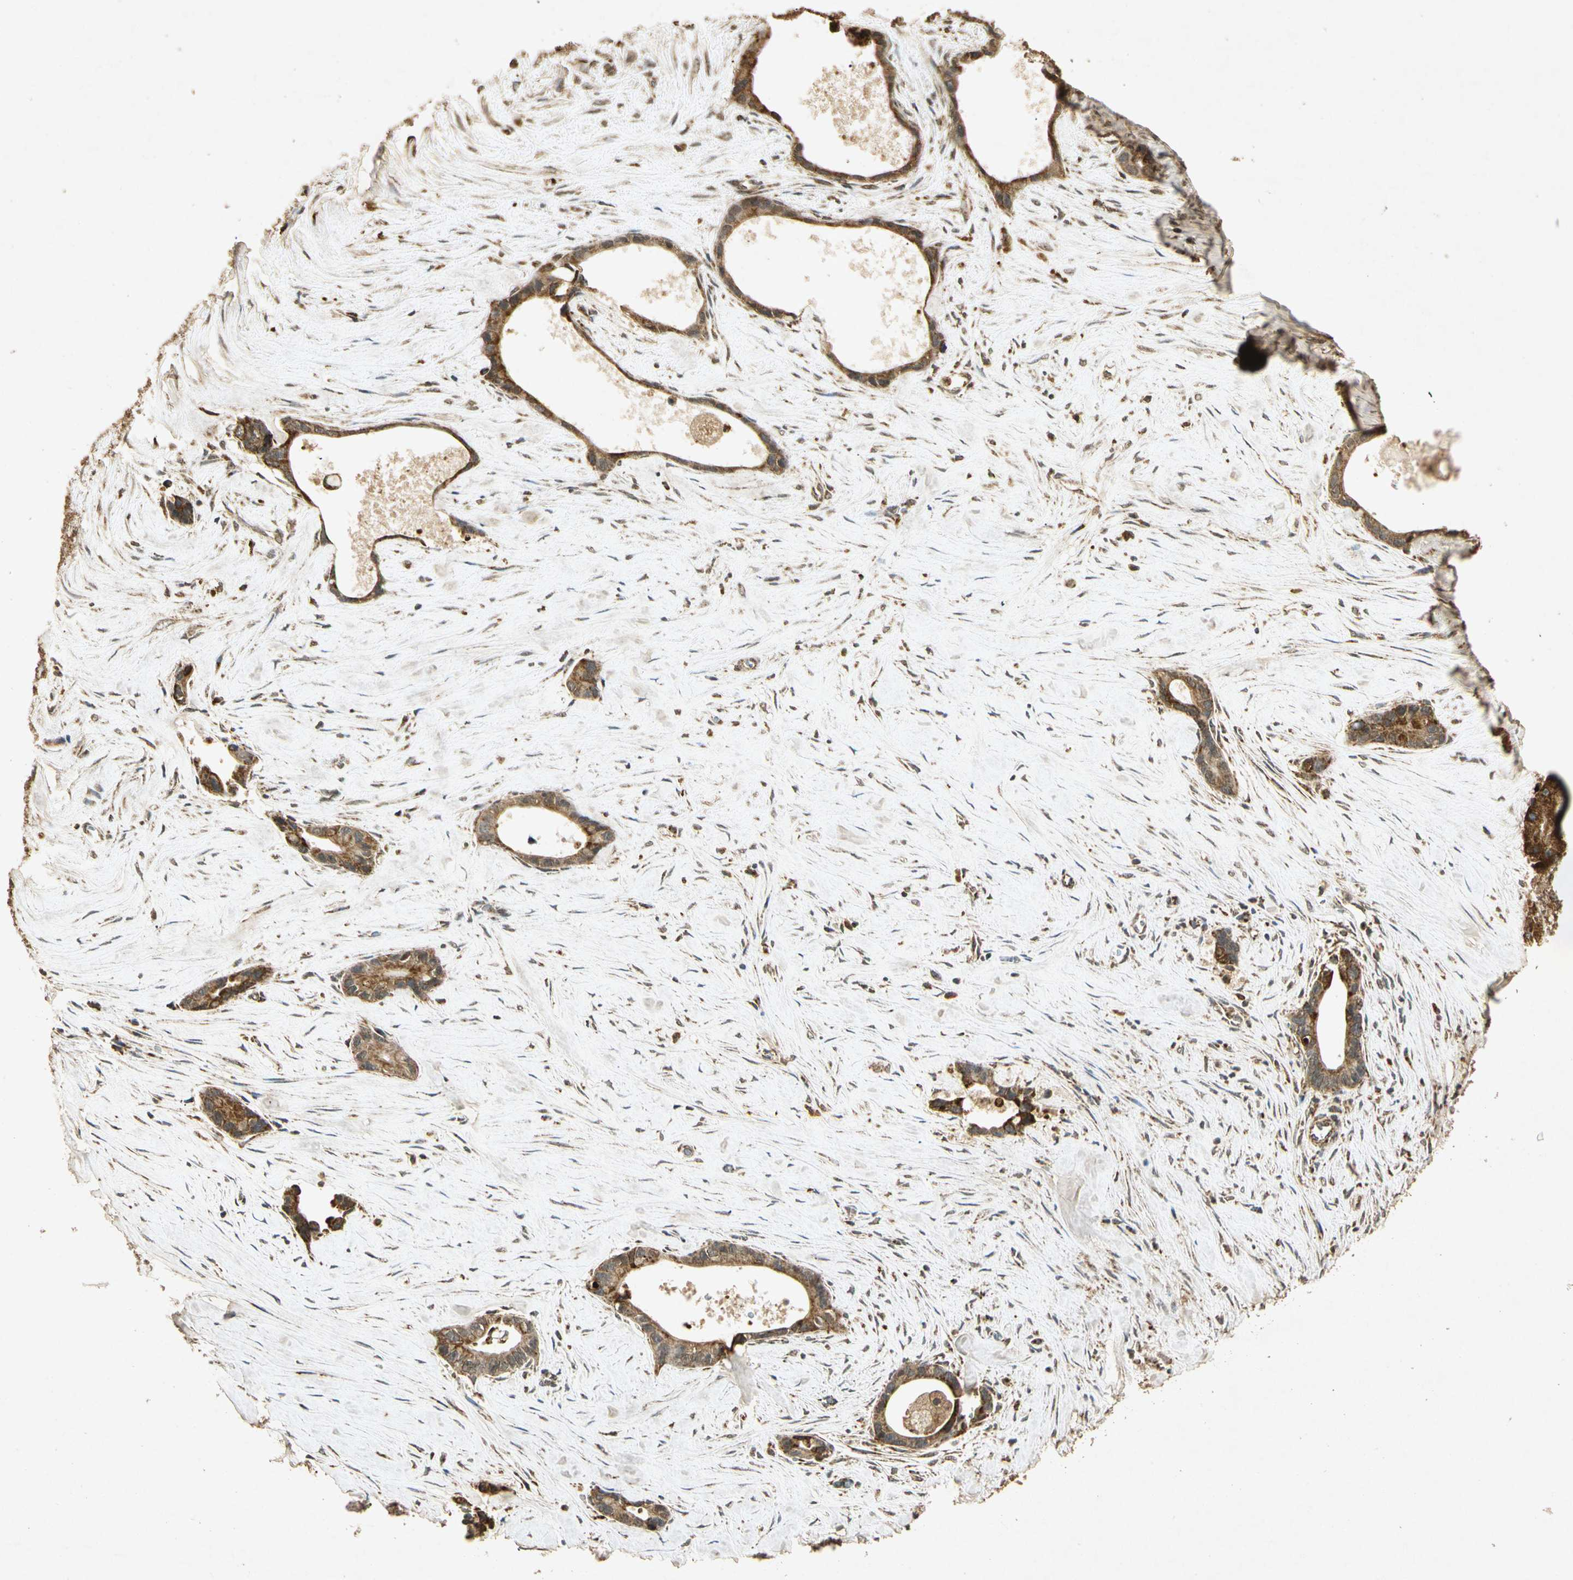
{"staining": {"intensity": "moderate", "quantity": ">75%", "location": "cytoplasmic/membranous"}, "tissue": "liver cancer", "cell_type": "Tumor cells", "image_type": "cancer", "snomed": [{"axis": "morphology", "description": "Cholangiocarcinoma"}, {"axis": "topography", "description": "Liver"}], "caption": "High-magnification brightfield microscopy of liver cancer stained with DAB (3,3'-diaminobenzidine) (brown) and counterstained with hematoxylin (blue). tumor cells exhibit moderate cytoplasmic/membranous expression is seen in approximately>75% of cells. Ihc stains the protein of interest in brown and the nuclei are stained blue.", "gene": "PRDX3", "patient": {"sex": "female", "age": 55}}